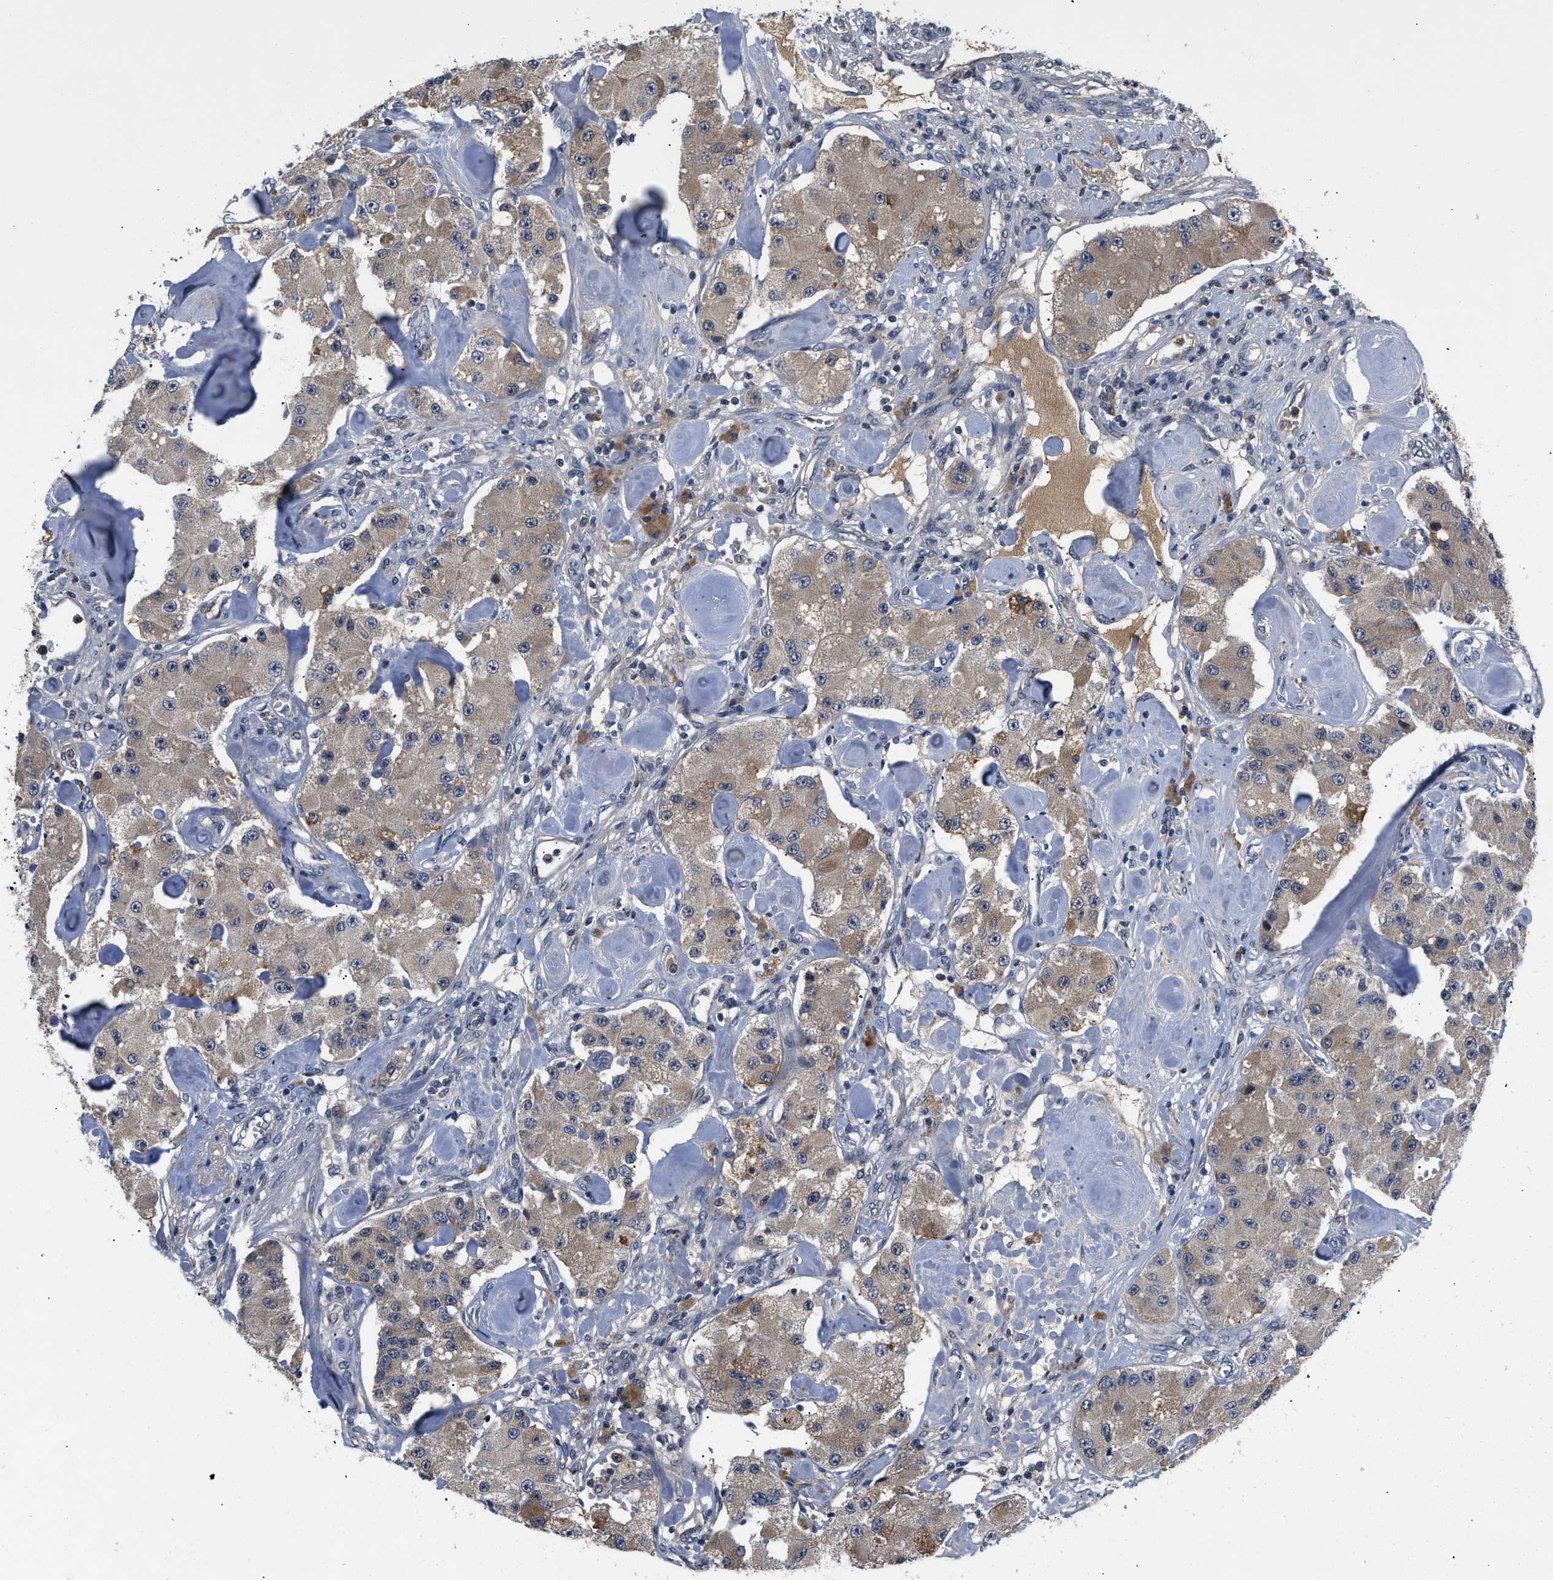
{"staining": {"intensity": "moderate", "quantity": "25%-75%", "location": "cytoplasmic/membranous"}, "tissue": "carcinoid", "cell_type": "Tumor cells", "image_type": "cancer", "snomed": [{"axis": "morphology", "description": "Carcinoid, malignant, NOS"}, {"axis": "topography", "description": "Pancreas"}], "caption": "There is medium levels of moderate cytoplasmic/membranous positivity in tumor cells of carcinoid (malignant), as demonstrated by immunohistochemical staining (brown color).", "gene": "VPS4A", "patient": {"sex": "male", "age": 41}}